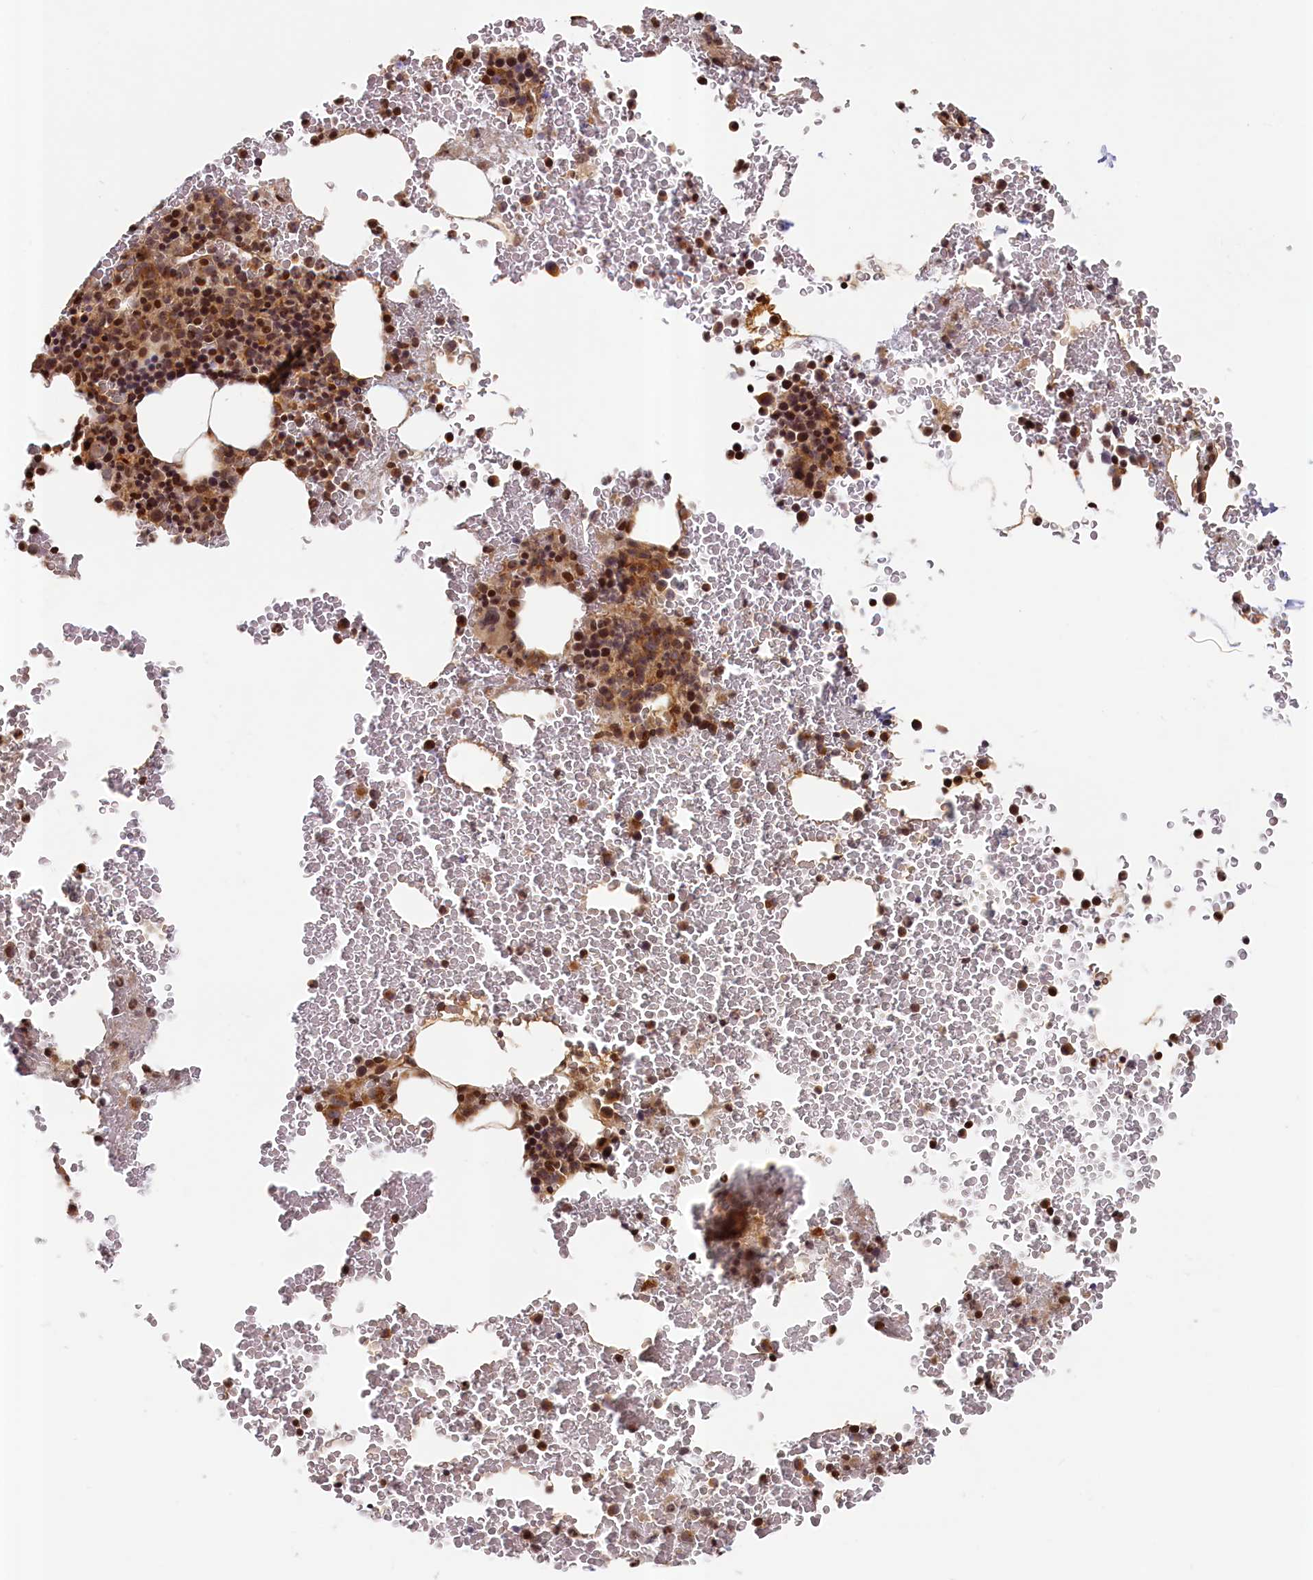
{"staining": {"intensity": "moderate", "quantity": ">75%", "location": "cytoplasmic/membranous,nuclear"}, "tissue": "bone marrow", "cell_type": "Hematopoietic cells", "image_type": "normal", "snomed": [{"axis": "morphology", "description": "Normal tissue, NOS"}, {"axis": "morphology", "description": "Inflammation, NOS"}, {"axis": "topography", "description": "Bone marrow"}], "caption": "Benign bone marrow displays moderate cytoplasmic/membranous,nuclear expression in approximately >75% of hematopoietic cells.", "gene": "CEP44", "patient": {"sex": "female", "age": 78}}